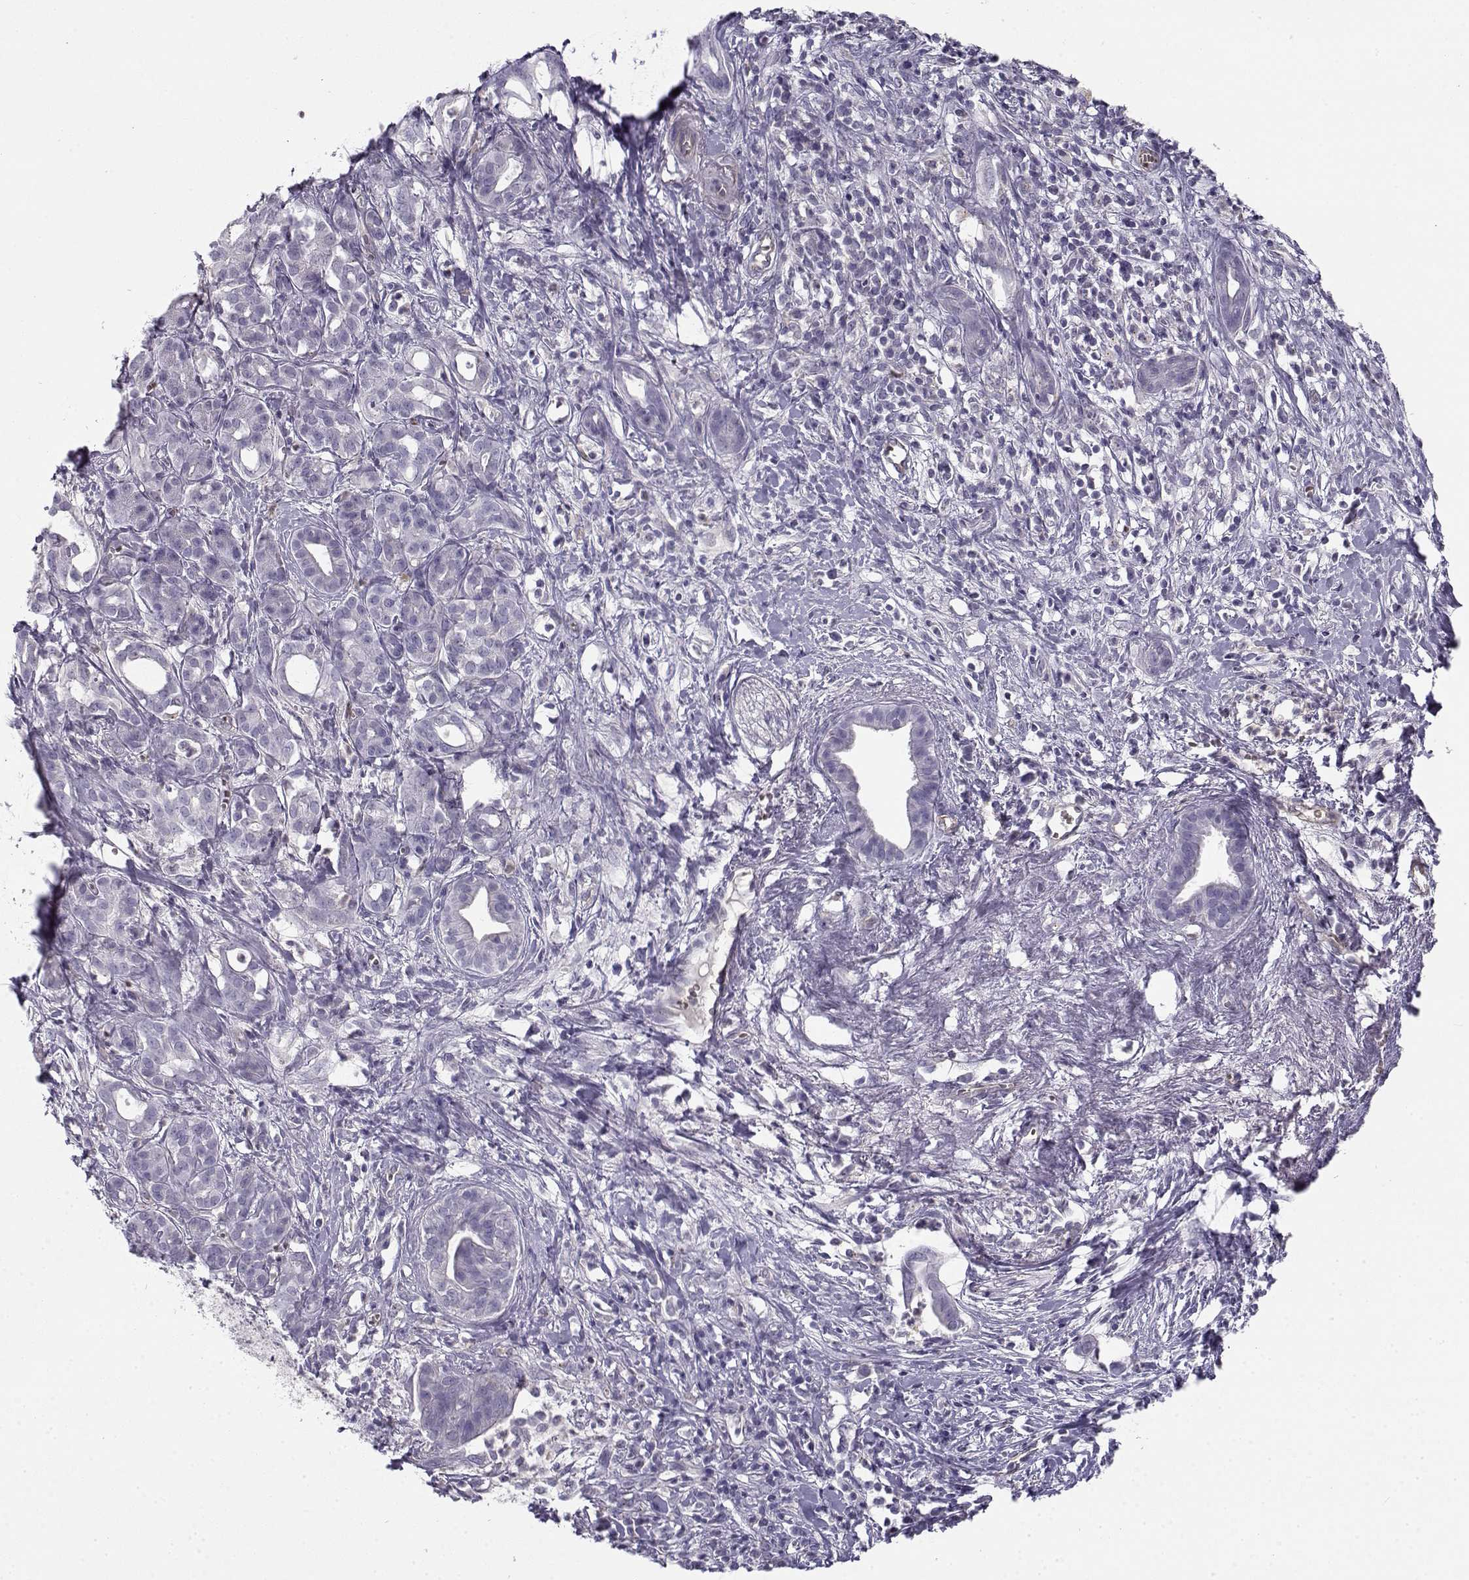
{"staining": {"intensity": "negative", "quantity": "none", "location": "none"}, "tissue": "pancreatic cancer", "cell_type": "Tumor cells", "image_type": "cancer", "snomed": [{"axis": "morphology", "description": "Adenocarcinoma, NOS"}, {"axis": "topography", "description": "Pancreas"}], "caption": "This image is of adenocarcinoma (pancreatic) stained with immunohistochemistry (IHC) to label a protein in brown with the nuclei are counter-stained blue. There is no staining in tumor cells.", "gene": "MYO1A", "patient": {"sex": "male", "age": 61}}